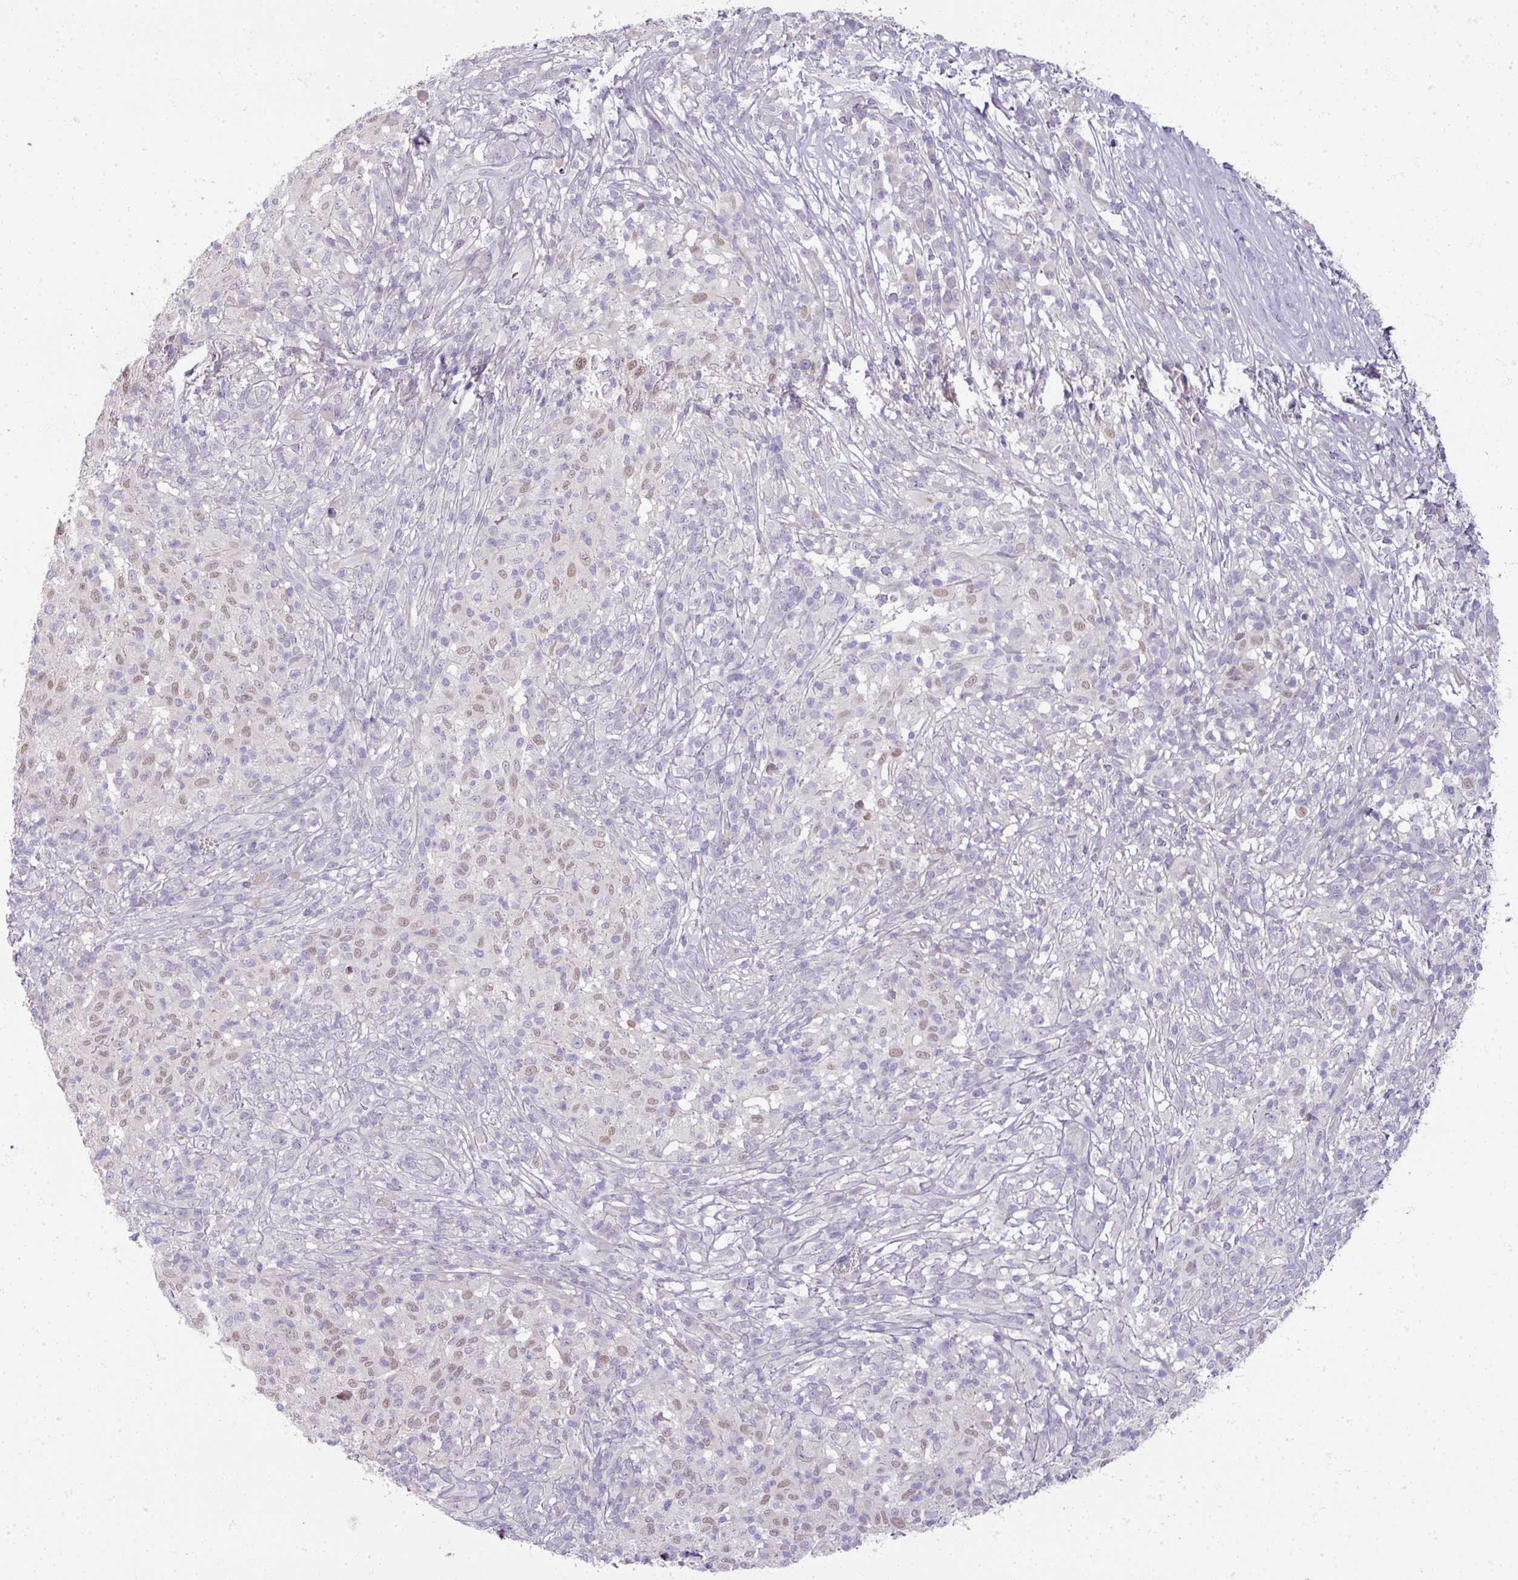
{"staining": {"intensity": "weak", "quantity": ">75%", "location": "nuclear"}, "tissue": "melanoma", "cell_type": "Tumor cells", "image_type": "cancer", "snomed": [{"axis": "morphology", "description": "Malignant melanoma, NOS"}, {"axis": "topography", "description": "Skin"}], "caption": "Protein expression analysis of malignant melanoma exhibits weak nuclear expression in about >75% of tumor cells.", "gene": "MYMK", "patient": {"sex": "male", "age": 66}}